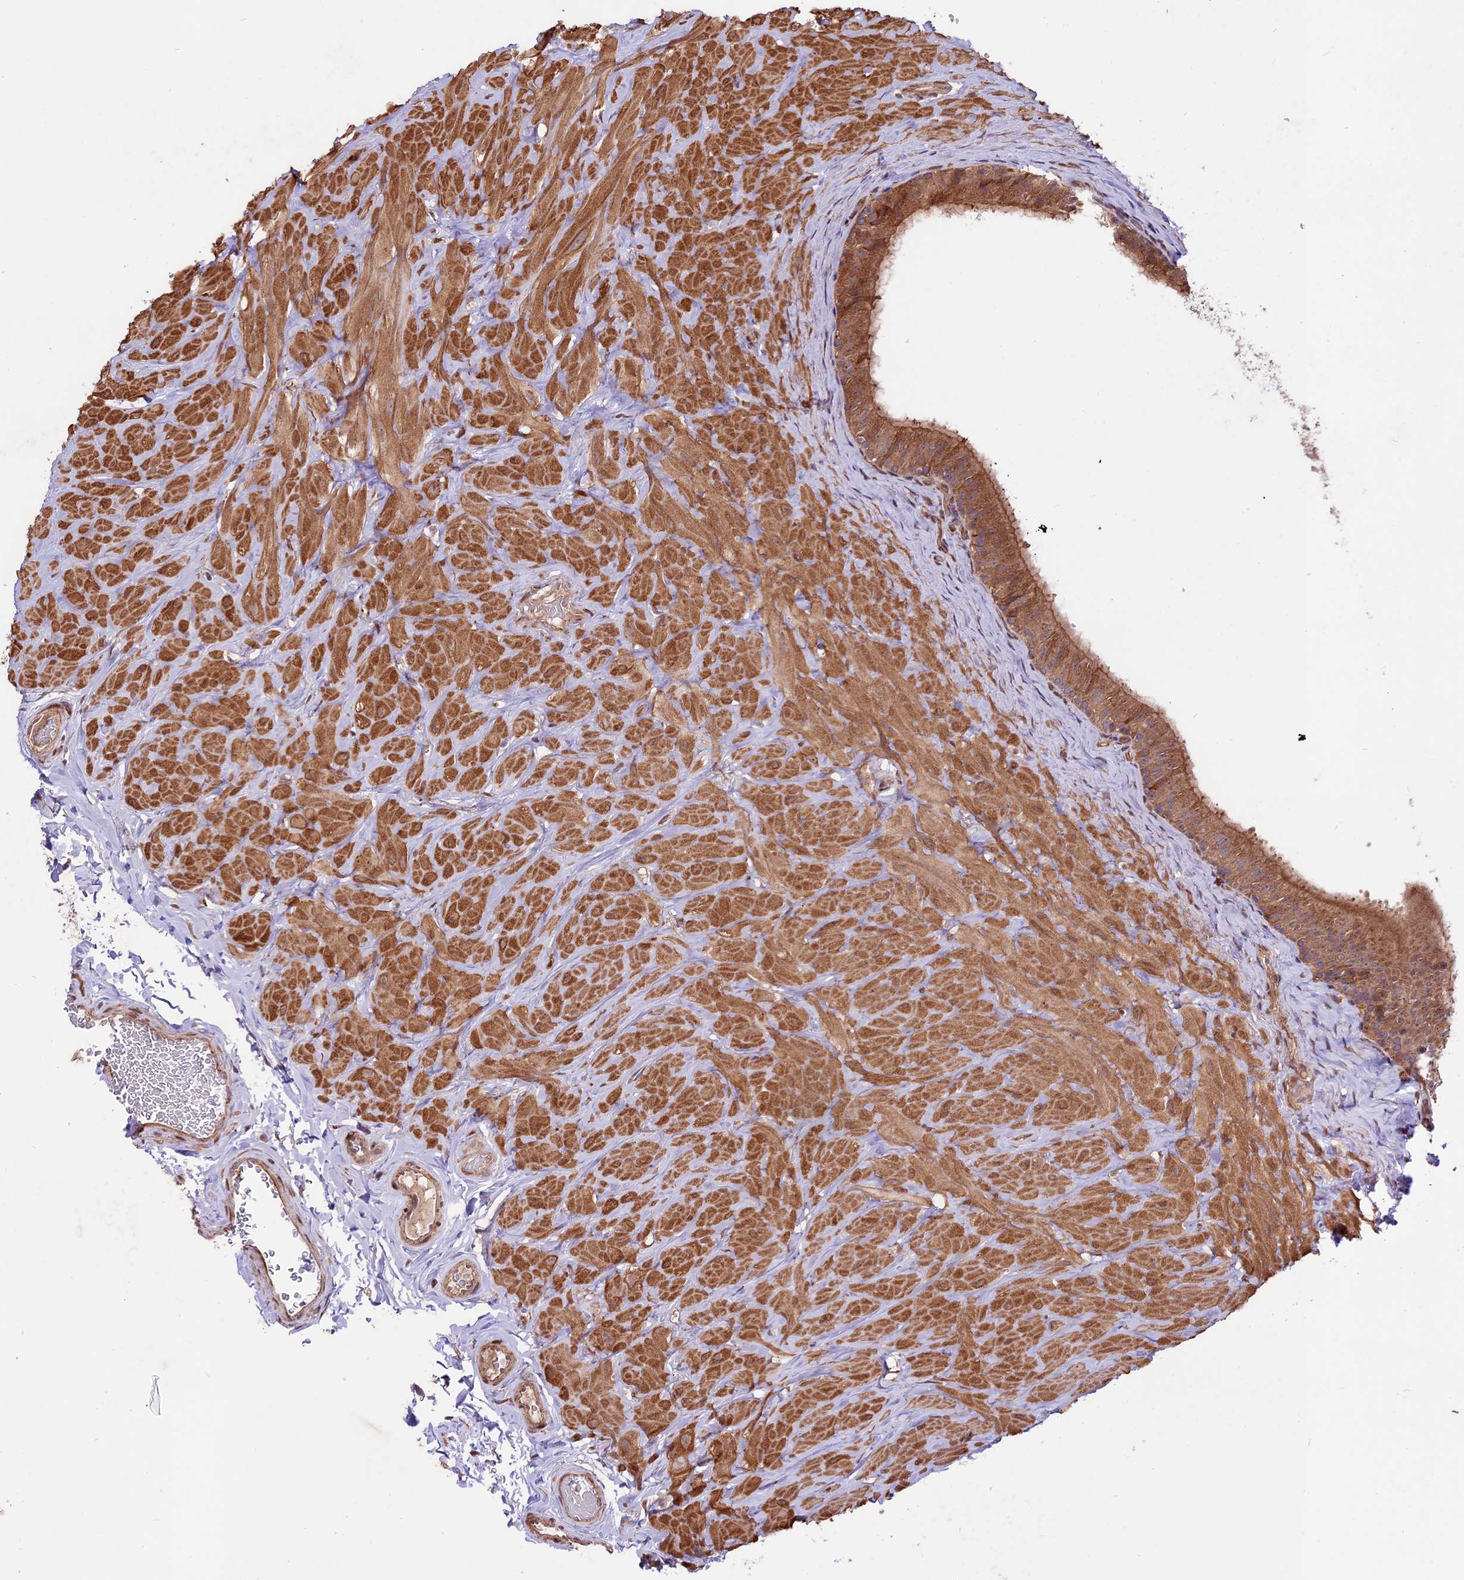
{"staining": {"intensity": "moderate", "quantity": ">75%", "location": "cytoplasmic/membranous"}, "tissue": "epididymis", "cell_type": "Glandular cells", "image_type": "normal", "snomed": [{"axis": "morphology", "description": "Normal tissue, NOS"}, {"axis": "topography", "description": "Soft tissue"}, {"axis": "topography", "description": "Vascular tissue"}, {"axis": "topography", "description": "Epididymis"}], "caption": "A brown stain labels moderate cytoplasmic/membranous positivity of a protein in glandular cells of normal human epididymis. (Brightfield microscopy of DAB IHC at high magnification).", "gene": "HDAC5", "patient": {"sex": "male", "age": 49}}